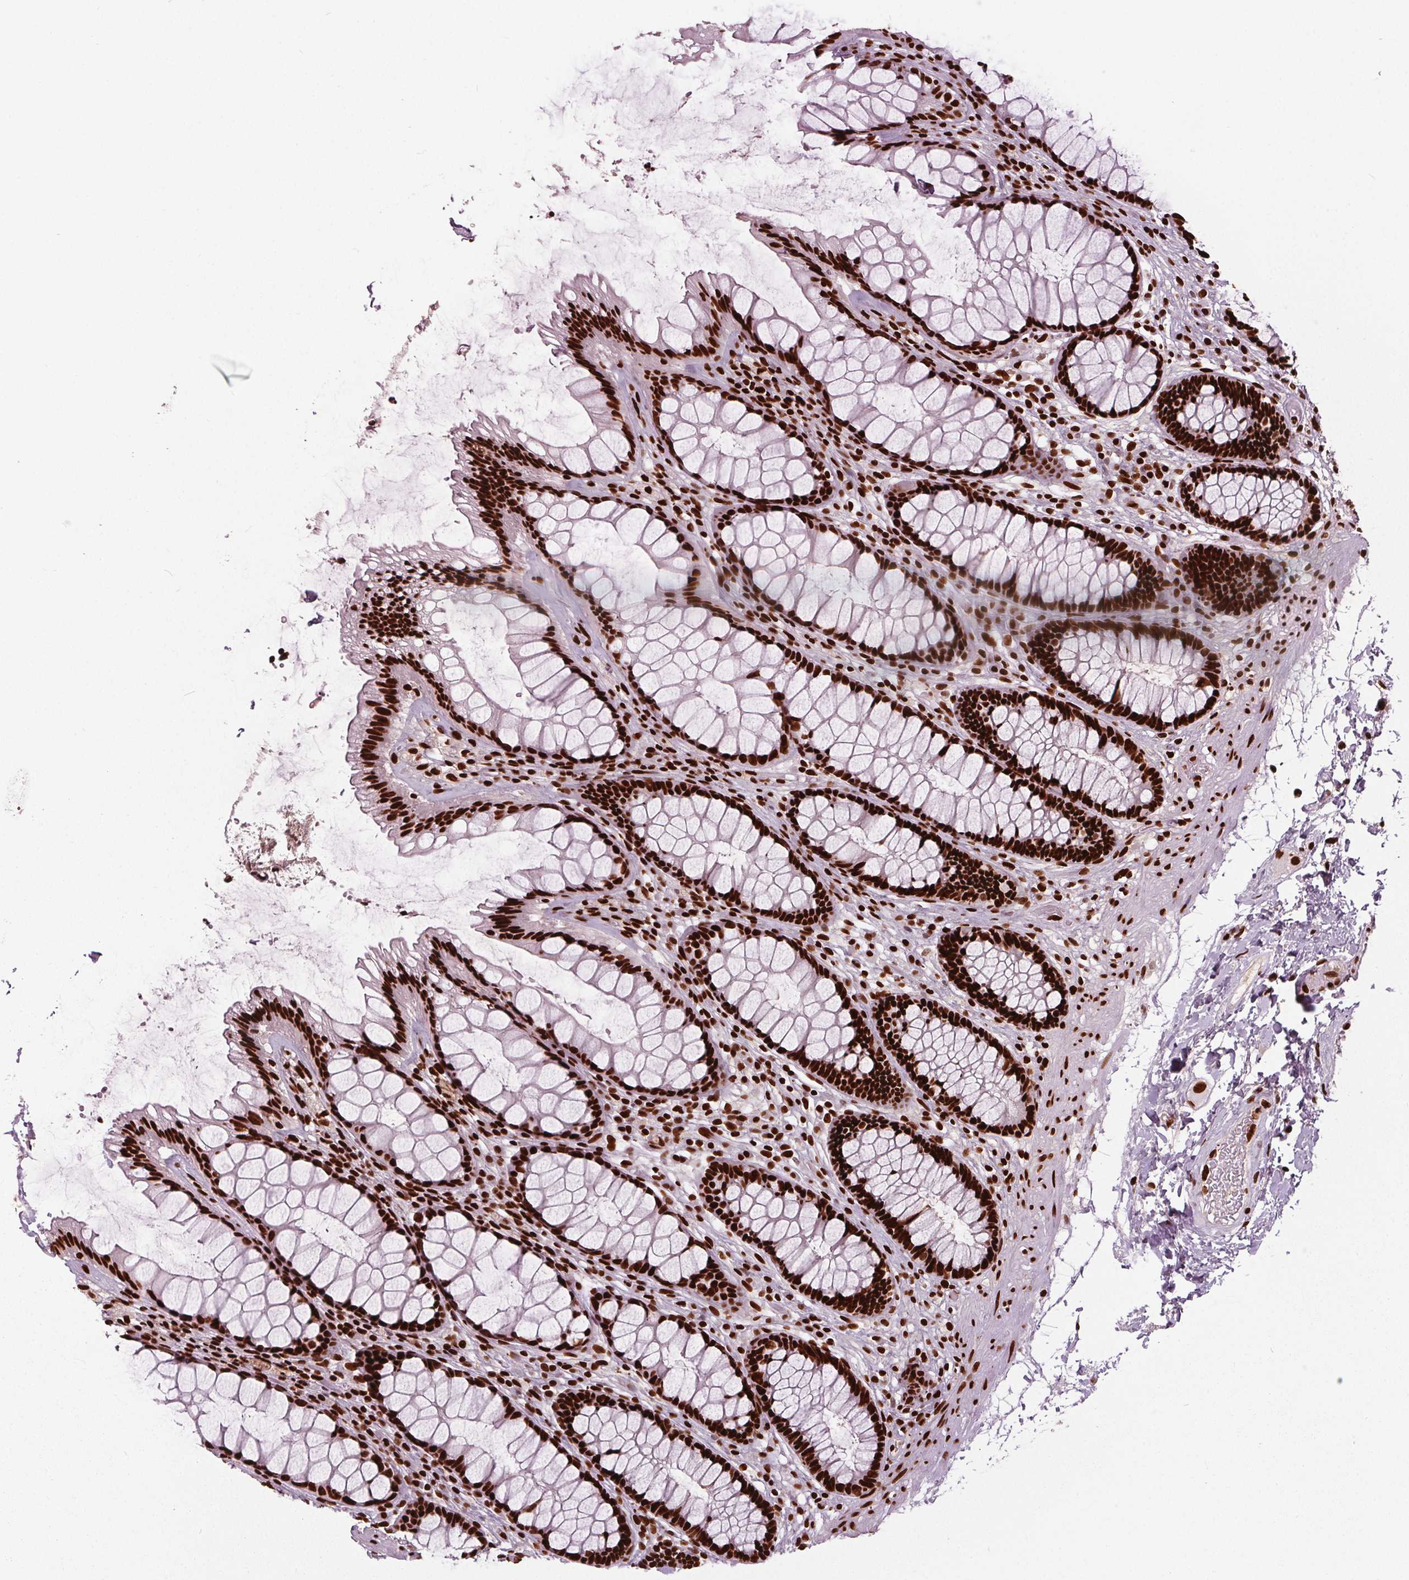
{"staining": {"intensity": "strong", "quantity": ">75%", "location": "nuclear"}, "tissue": "rectum", "cell_type": "Glandular cells", "image_type": "normal", "snomed": [{"axis": "morphology", "description": "Normal tissue, NOS"}, {"axis": "topography", "description": "Rectum"}], "caption": "Immunohistochemistry (DAB) staining of unremarkable rectum exhibits strong nuclear protein expression in approximately >75% of glandular cells. Nuclei are stained in blue.", "gene": "BRD4", "patient": {"sex": "male", "age": 72}}